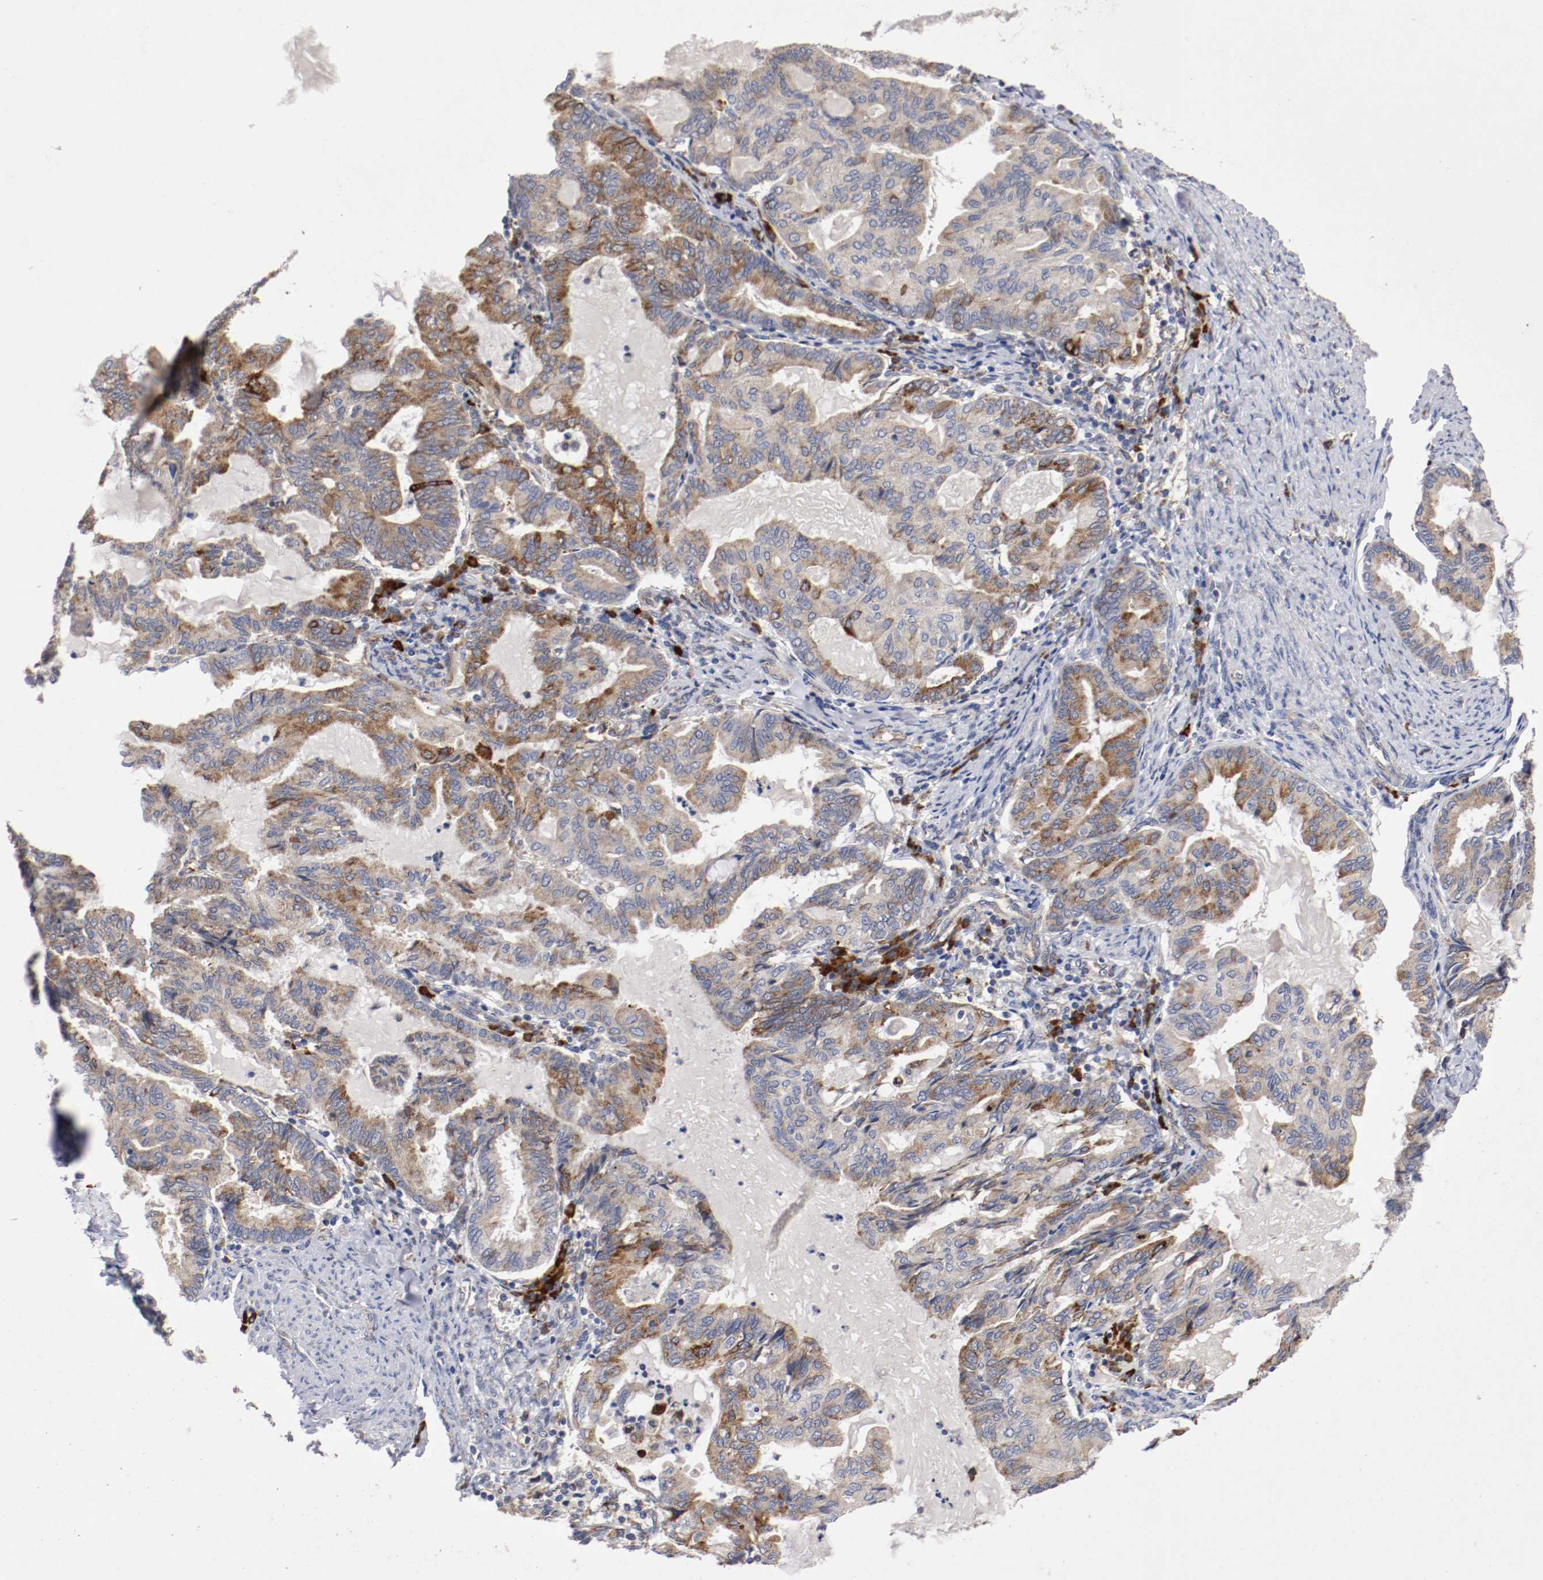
{"staining": {"intensity": "moderate", "quantity": "25%-75%", "location": "cytoplasmic/membranous"}, "tissue": "endometrial cancer", "cell_type": "Tumor cells", "image_type": "cancer", "snomed": [{"axis": "morphology", "description": "Adenocarcinoma, NOS"}, {"axis": "topography", "description": "Endometrium"}], "caption": "There is medium levels of moderate cytoplasmic/membranous expression in tumor cells of endometrial cancer, as demonstrated by immunohistochemical staining (brown color).", "gene": "TRAF2", "patient": {"sex": "female", "age": 86}}